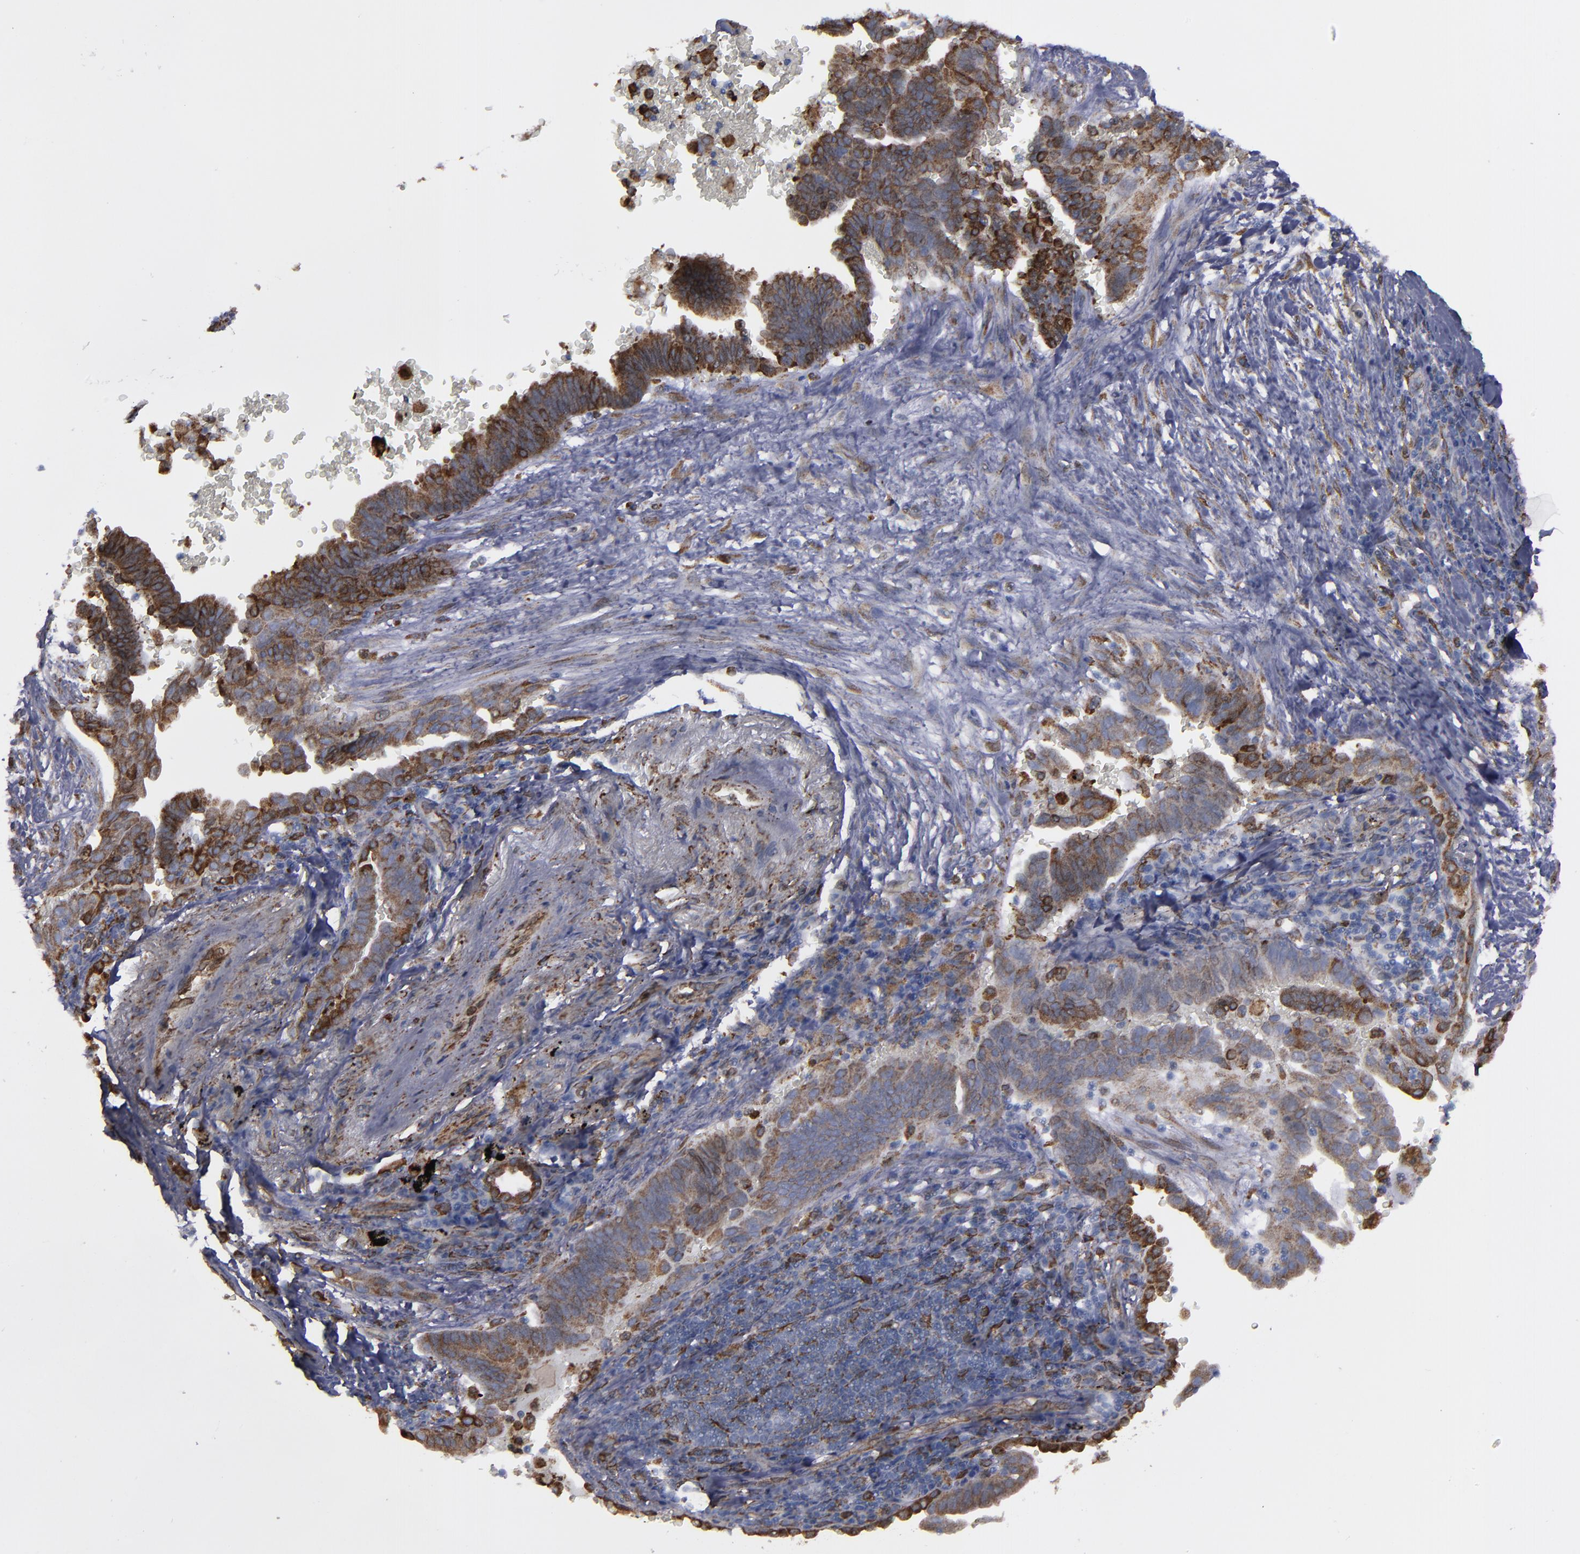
{"staining": {"intensity": "moderate", "quantity": ">75%", "location": "cytoplasmic/membranous"}, "tissue": "lung cancer", "cell_type": "Tumor cells", "image_type": "cancer", "snomed": [{"axis": "morphology", "description": "Adenocarcinoma, NOS"}, {"axis": "topography", "description": "Lung"}], "caption": "IHC image of lung cancer stained for a protein (brown), which demonstrates medium levels of moderate cytoplasmic/membranous positivity in approximately >75% of tumor cells.", "gene": "ERLIN2", "patient": {"sex": "female", "age": 64}}